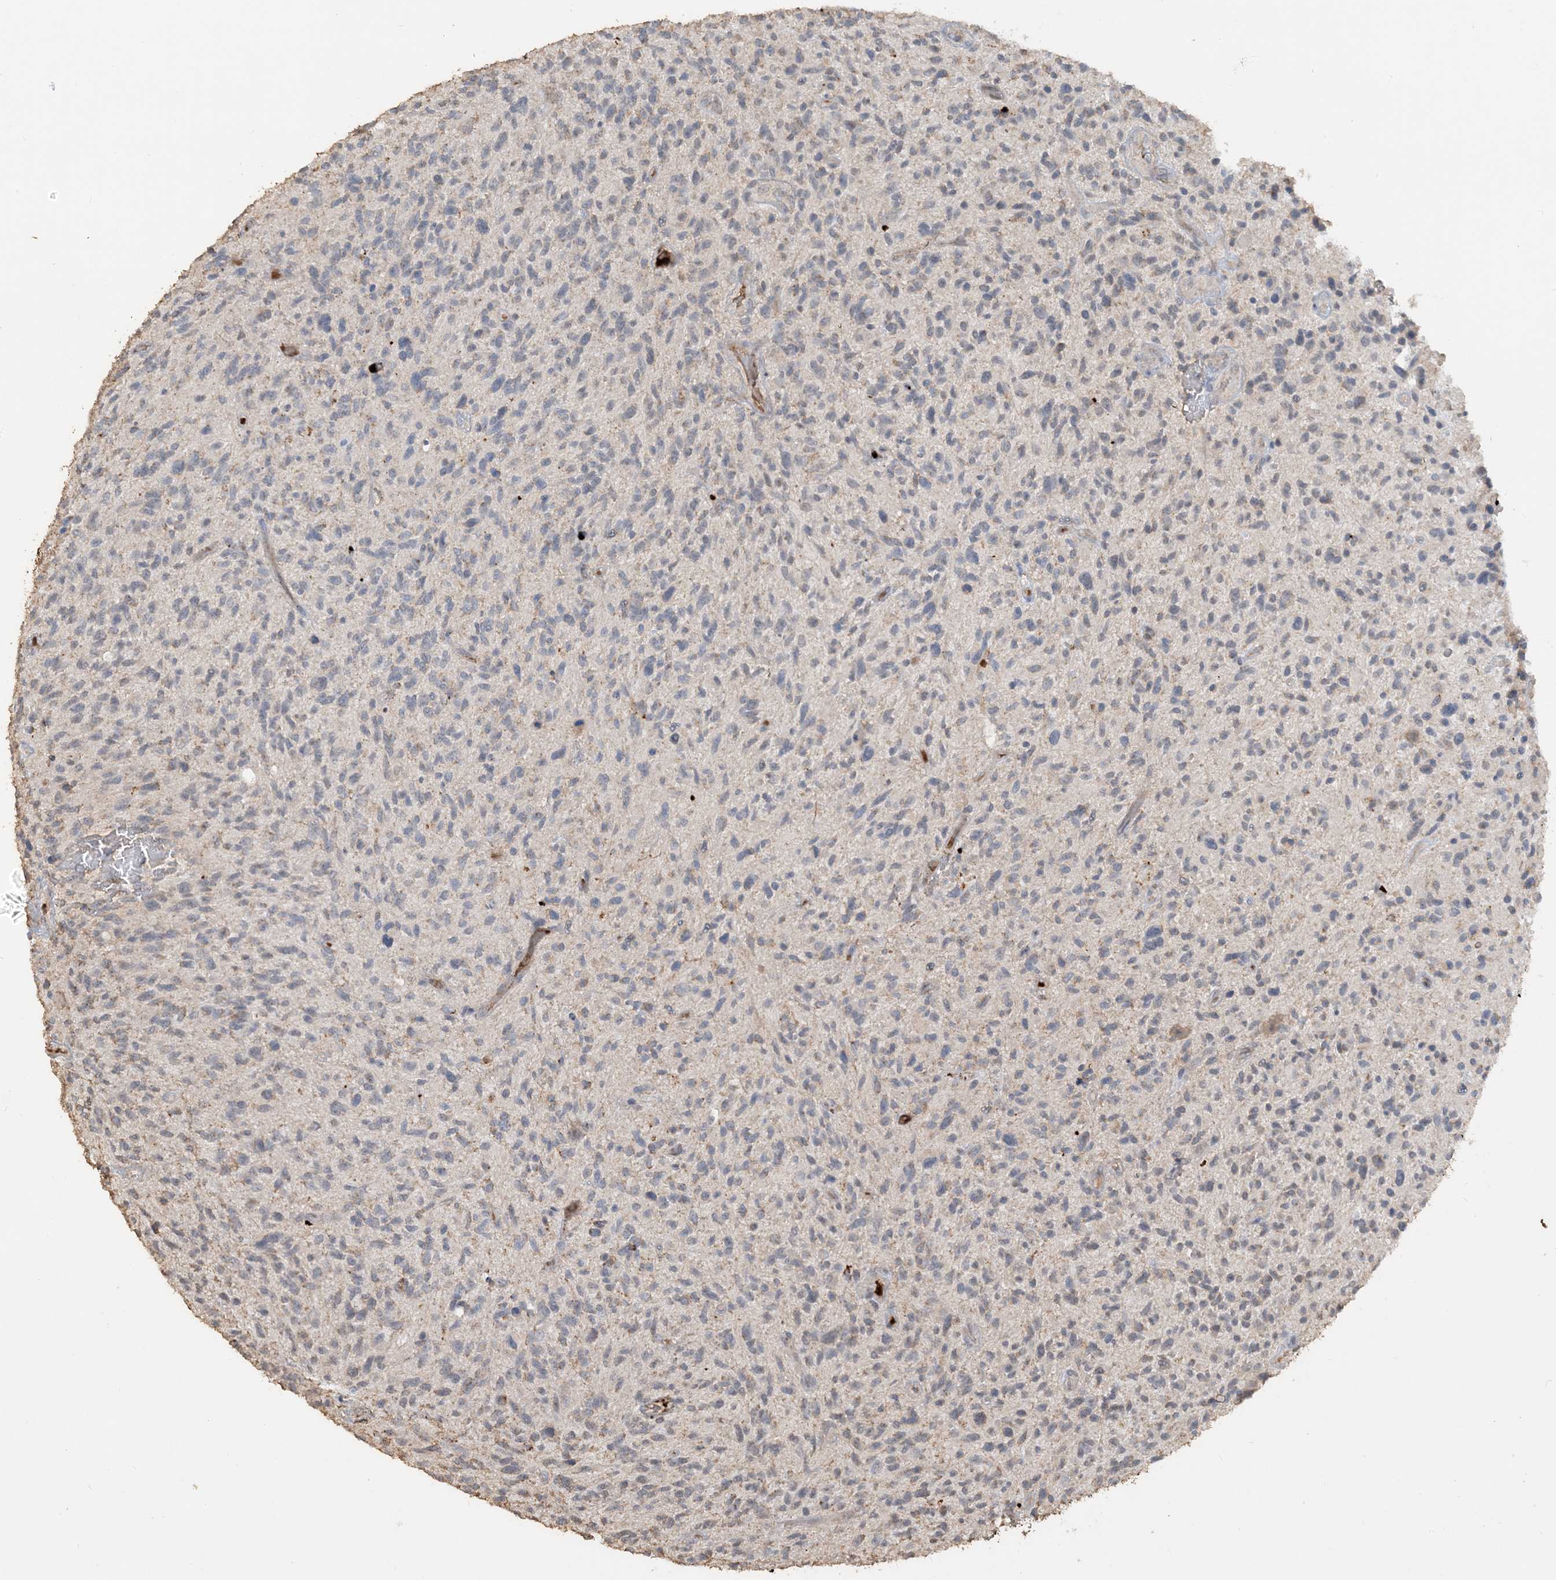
{"staining": {"intensity": "weak", "quantity": "25%-75%", "location": "cytoplasmic/membranous"}, "tissue": "glioma", "cell_type": "Tumor cells", "image_type": "cancer", "snomed": [{"axis": "morphology", "description": "Glioma, malignant, High grade"}, {"axis": "topography", "description": "Brain"}], "caption": "Weak cytoplasmic/membranous protein staining is appreciated in about 25%-75% of tumor cells in malignant high-grade glioma. Nuclei are stained in blue.", "gene": "SFMBT2", "patient": {"sex": "male", "age": 47}}